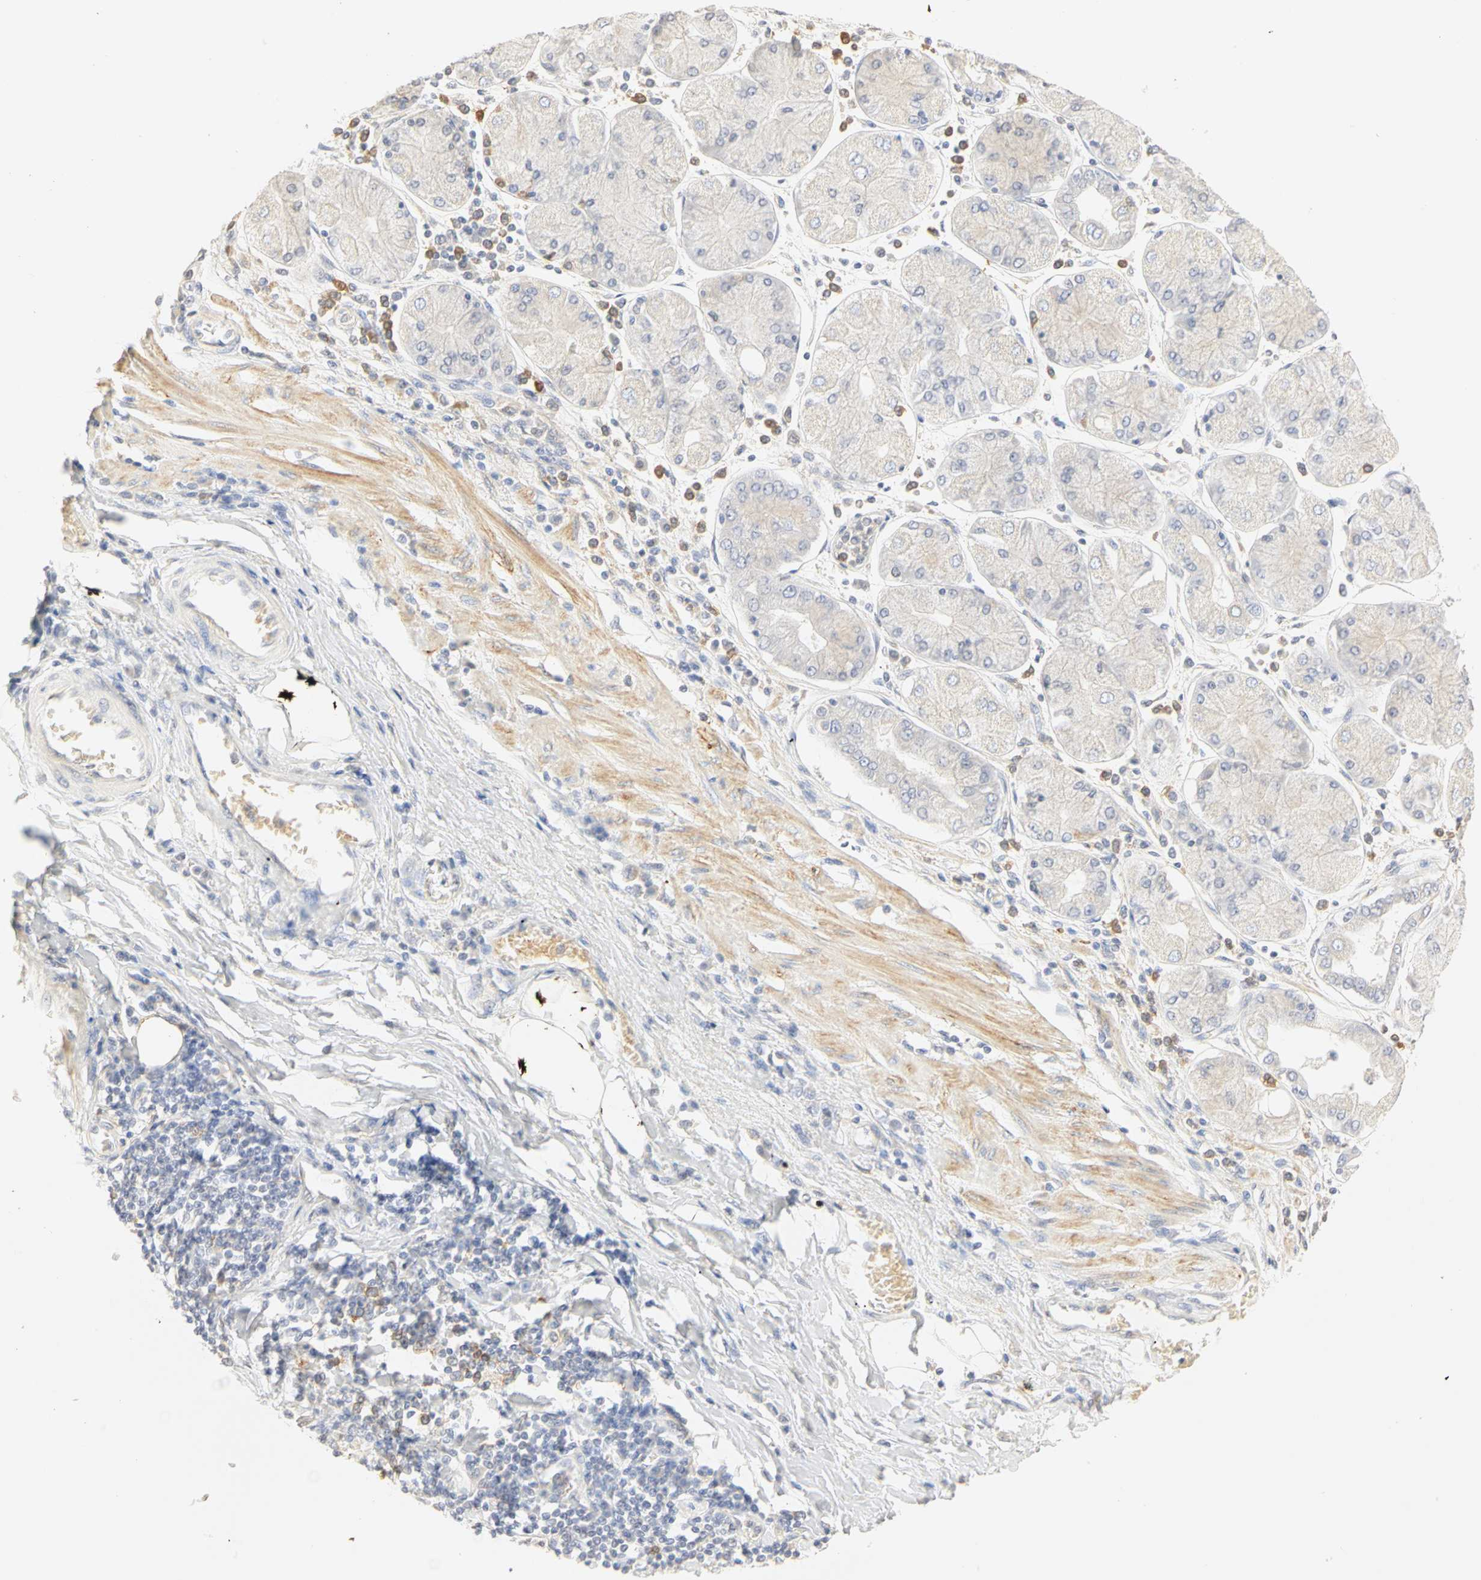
{"staining": {"intensity": "weak", "quantity": "25%-75%", "location": "cytoplasmic/membranous"}, "tissue": "stomach cancer", "cell_type": "Tumor cells", "image_type": "cancer", "snomed": [{"axis": "morphology", "description": "Normal tissue, NOS"}, {"axis": "morphology", "description": "Adenocarcinoma, NOS"}, {"axis": "topography", "description": "Stomach, upper"}, {"axis": "topography", "description": "Stomach"}], "caption": "Adenocarcinoma (stomach) tissue demonstrates weak cytoplasmic/membranous staining in approximately 25%-75% of tumor cells (brown staining indicates protein expression, while blue staining denotes nuclei).", "gene": "GNRH2", "patient": {"sex": "male", "age": 59}}